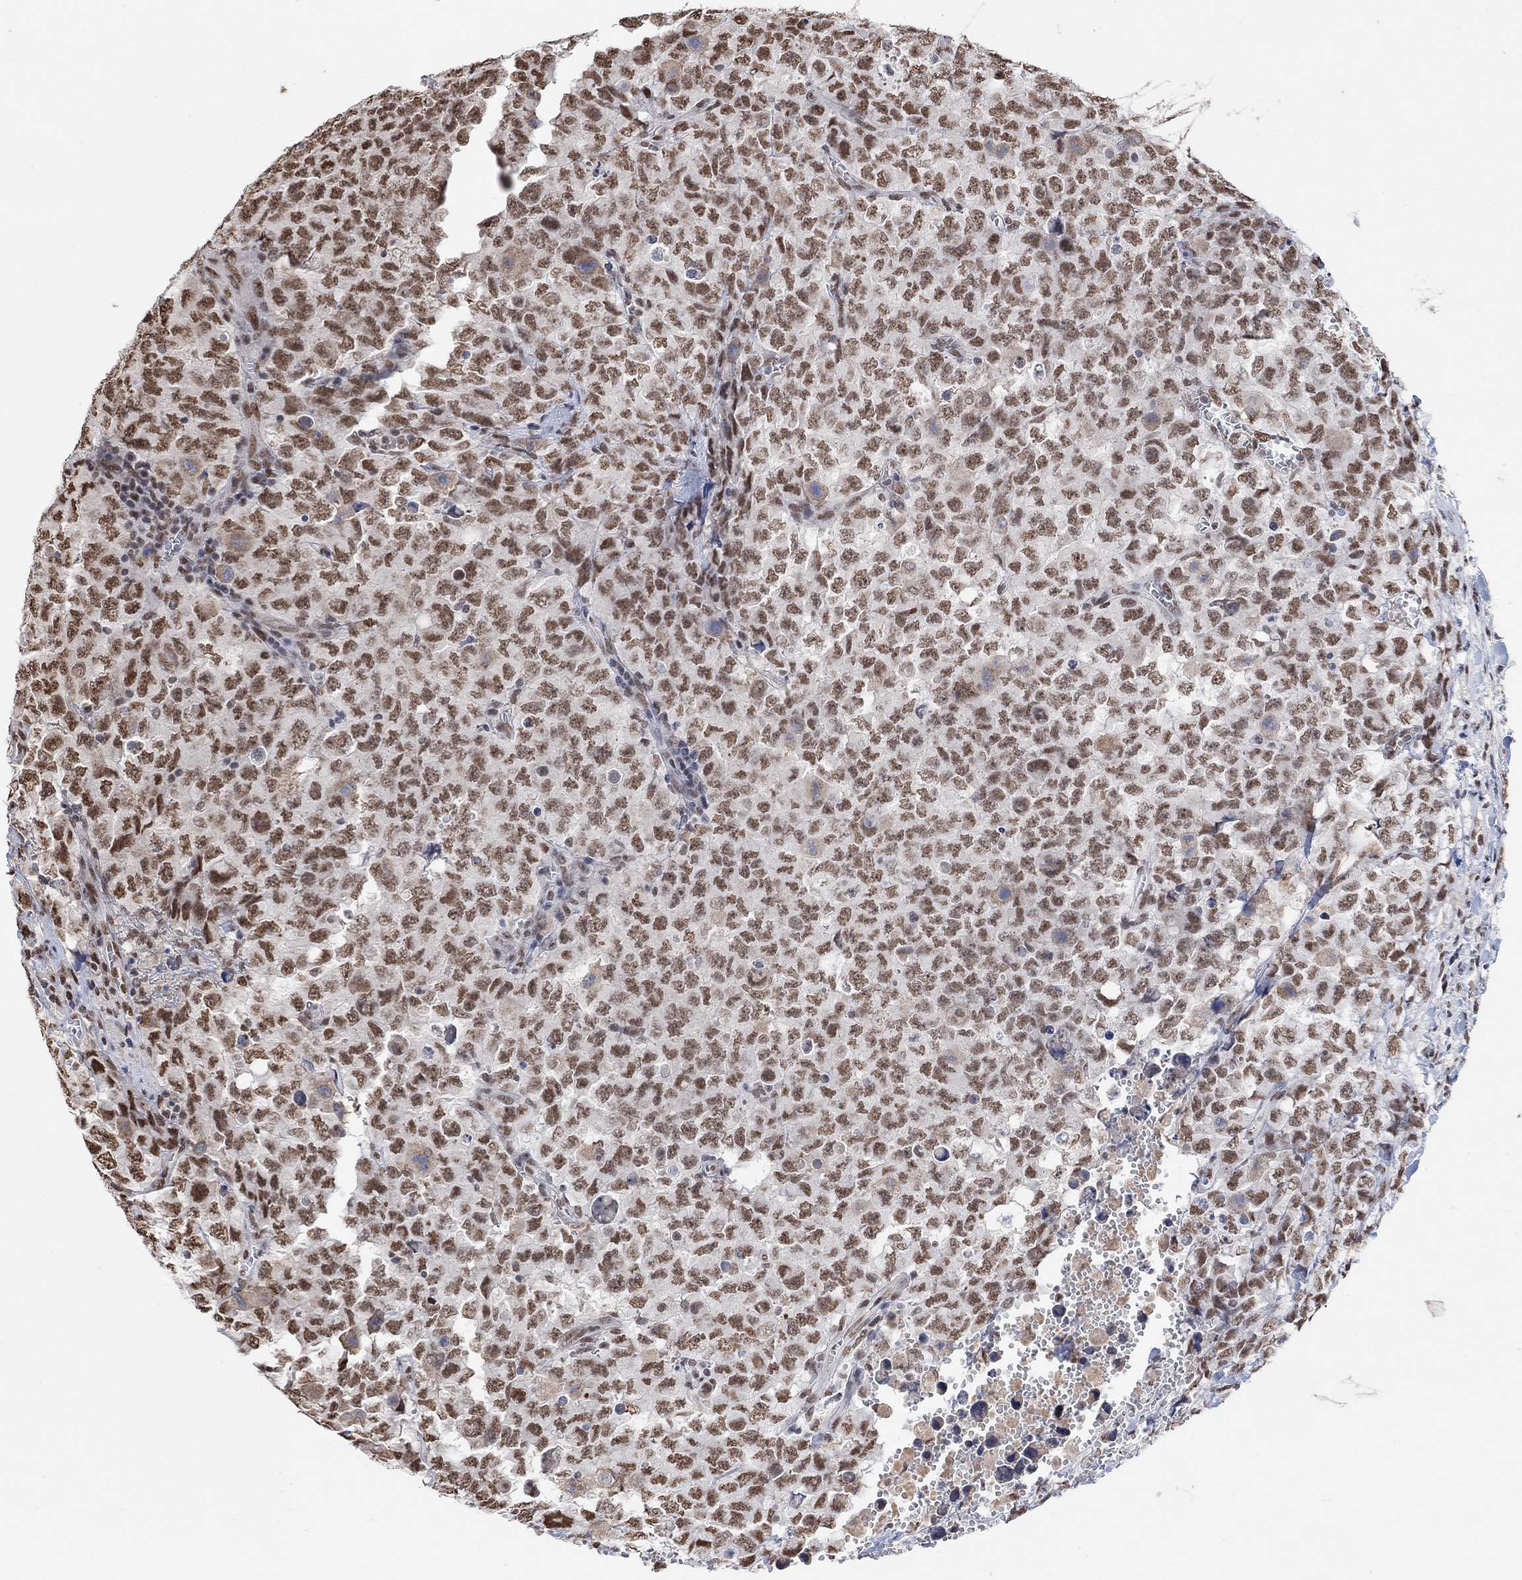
{"staining": {"intensity": "moderate", "quantity": ">75%", "location": "nuclear"}, "tissue": "testis cancer", "cell_type": "Tumor cells", "image_type": "cancer", "snomed": [{"axis": "morphology", "description": "Carcinoma, Embryonal, NOS"}, {"axis": "topography", "description": "Testis"}], "caption": "Immunohistochemistry histopathology image of neoplastic tissue: testis embryonal carcinoma stained using immunohistochemistry (IHC) reveals medium levels of moderate protein expression localized specifically in the nuclear of tumor cells, appearing as a nuclear brown color.", "gene": "USP39", "patient": {"sex": "male", "age": 23}}